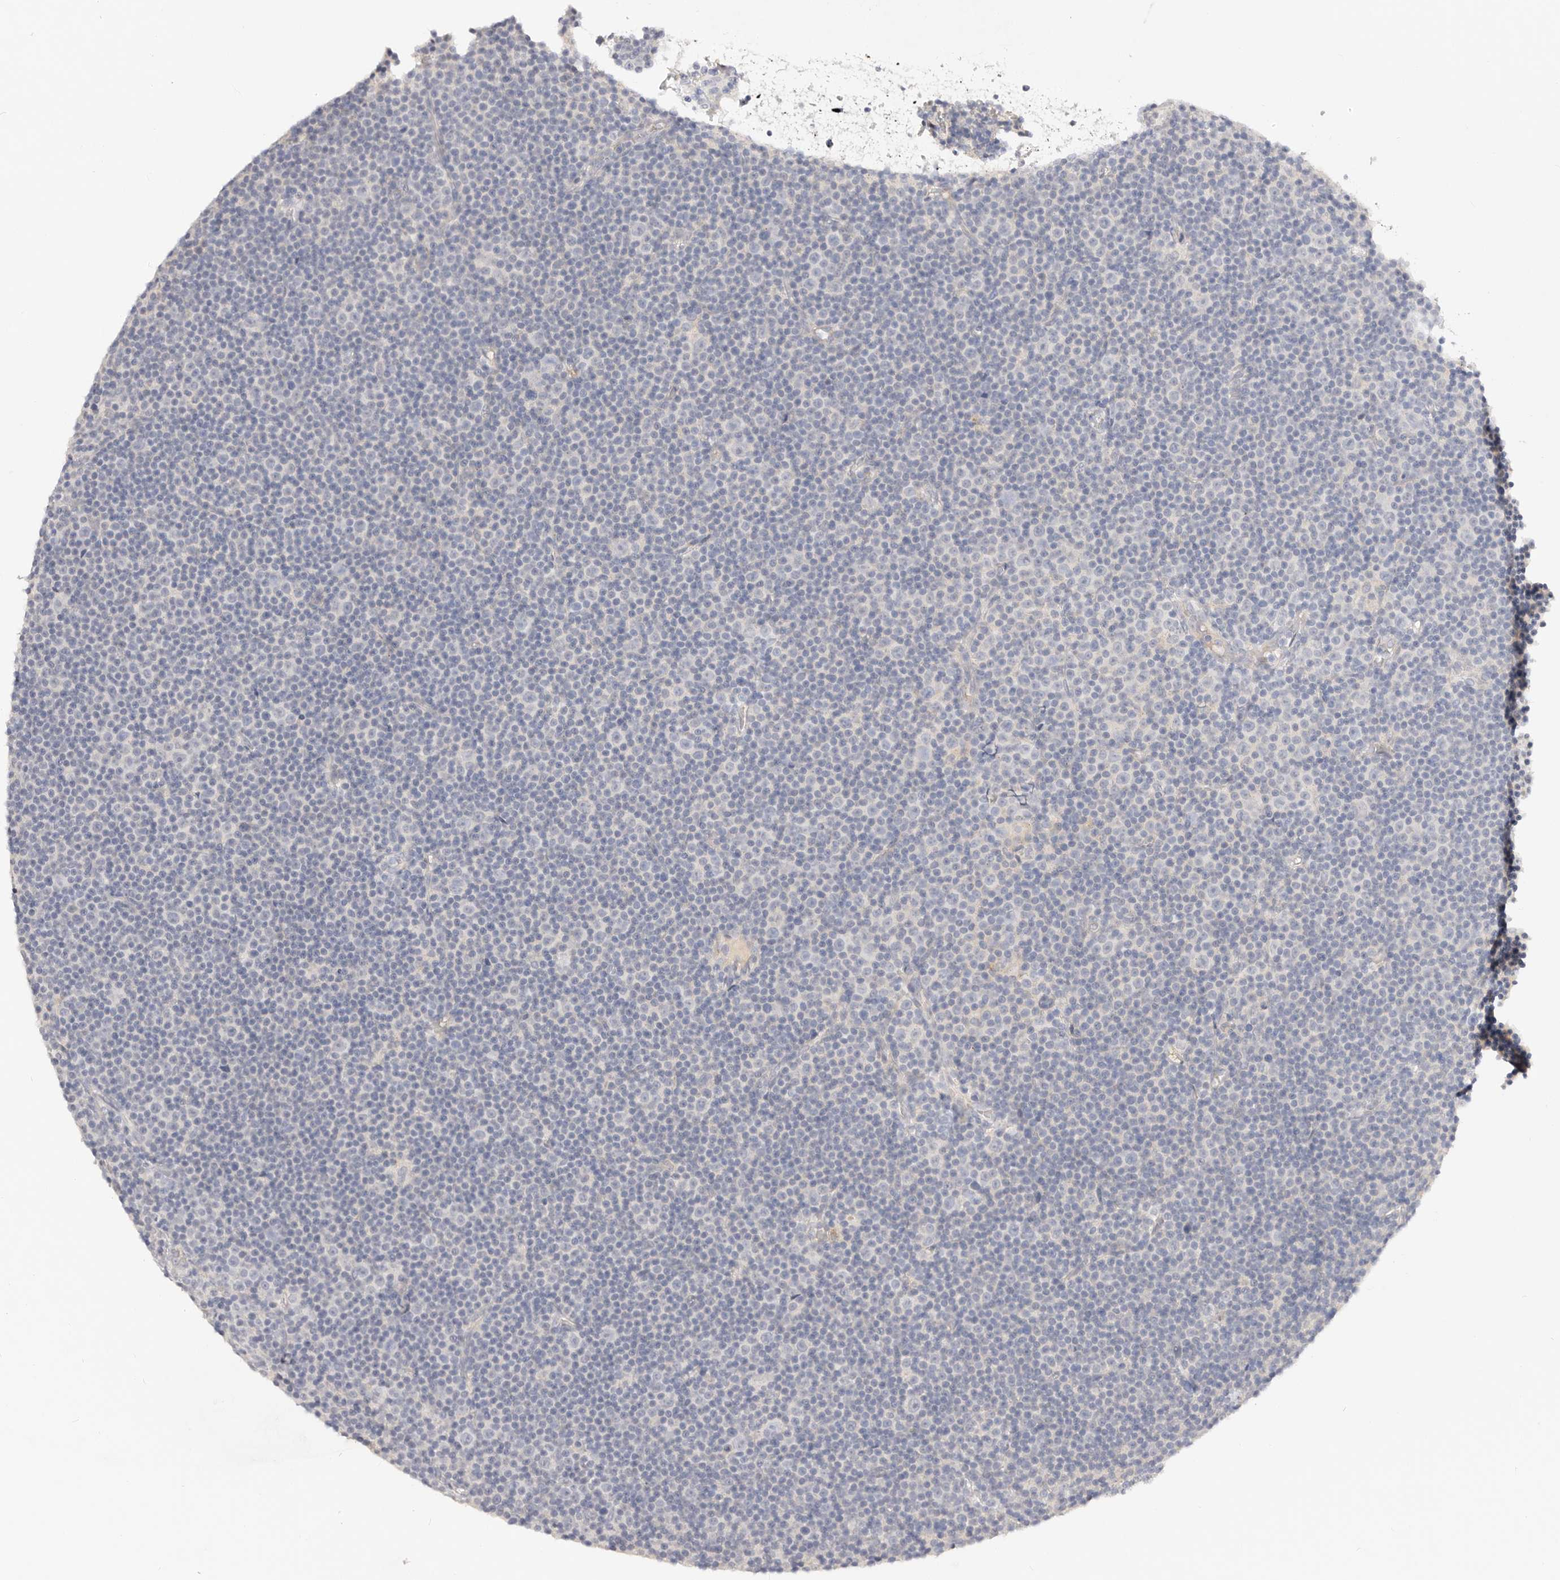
{"staining": {"intensity": "negative", "quantity": "none", "location": "none"}, "tissue": "lymphoma", "cell_type": "Tumor cells", "image_type": "cancer", "snomed": [{"axis": "morphology", "description": "Malignant lymphoma, non-Hodgkin's type, Low grade"}, {"axis": "topography", "description": "Lymph node"}], "caption": "Histopathology image shows no protein staining in tumor cells of low-grade malignant lymphoma, non-Hodgkin's type tissue.", "gene": "DNASE1", "patient": {"sex": "female", "age": 67}}